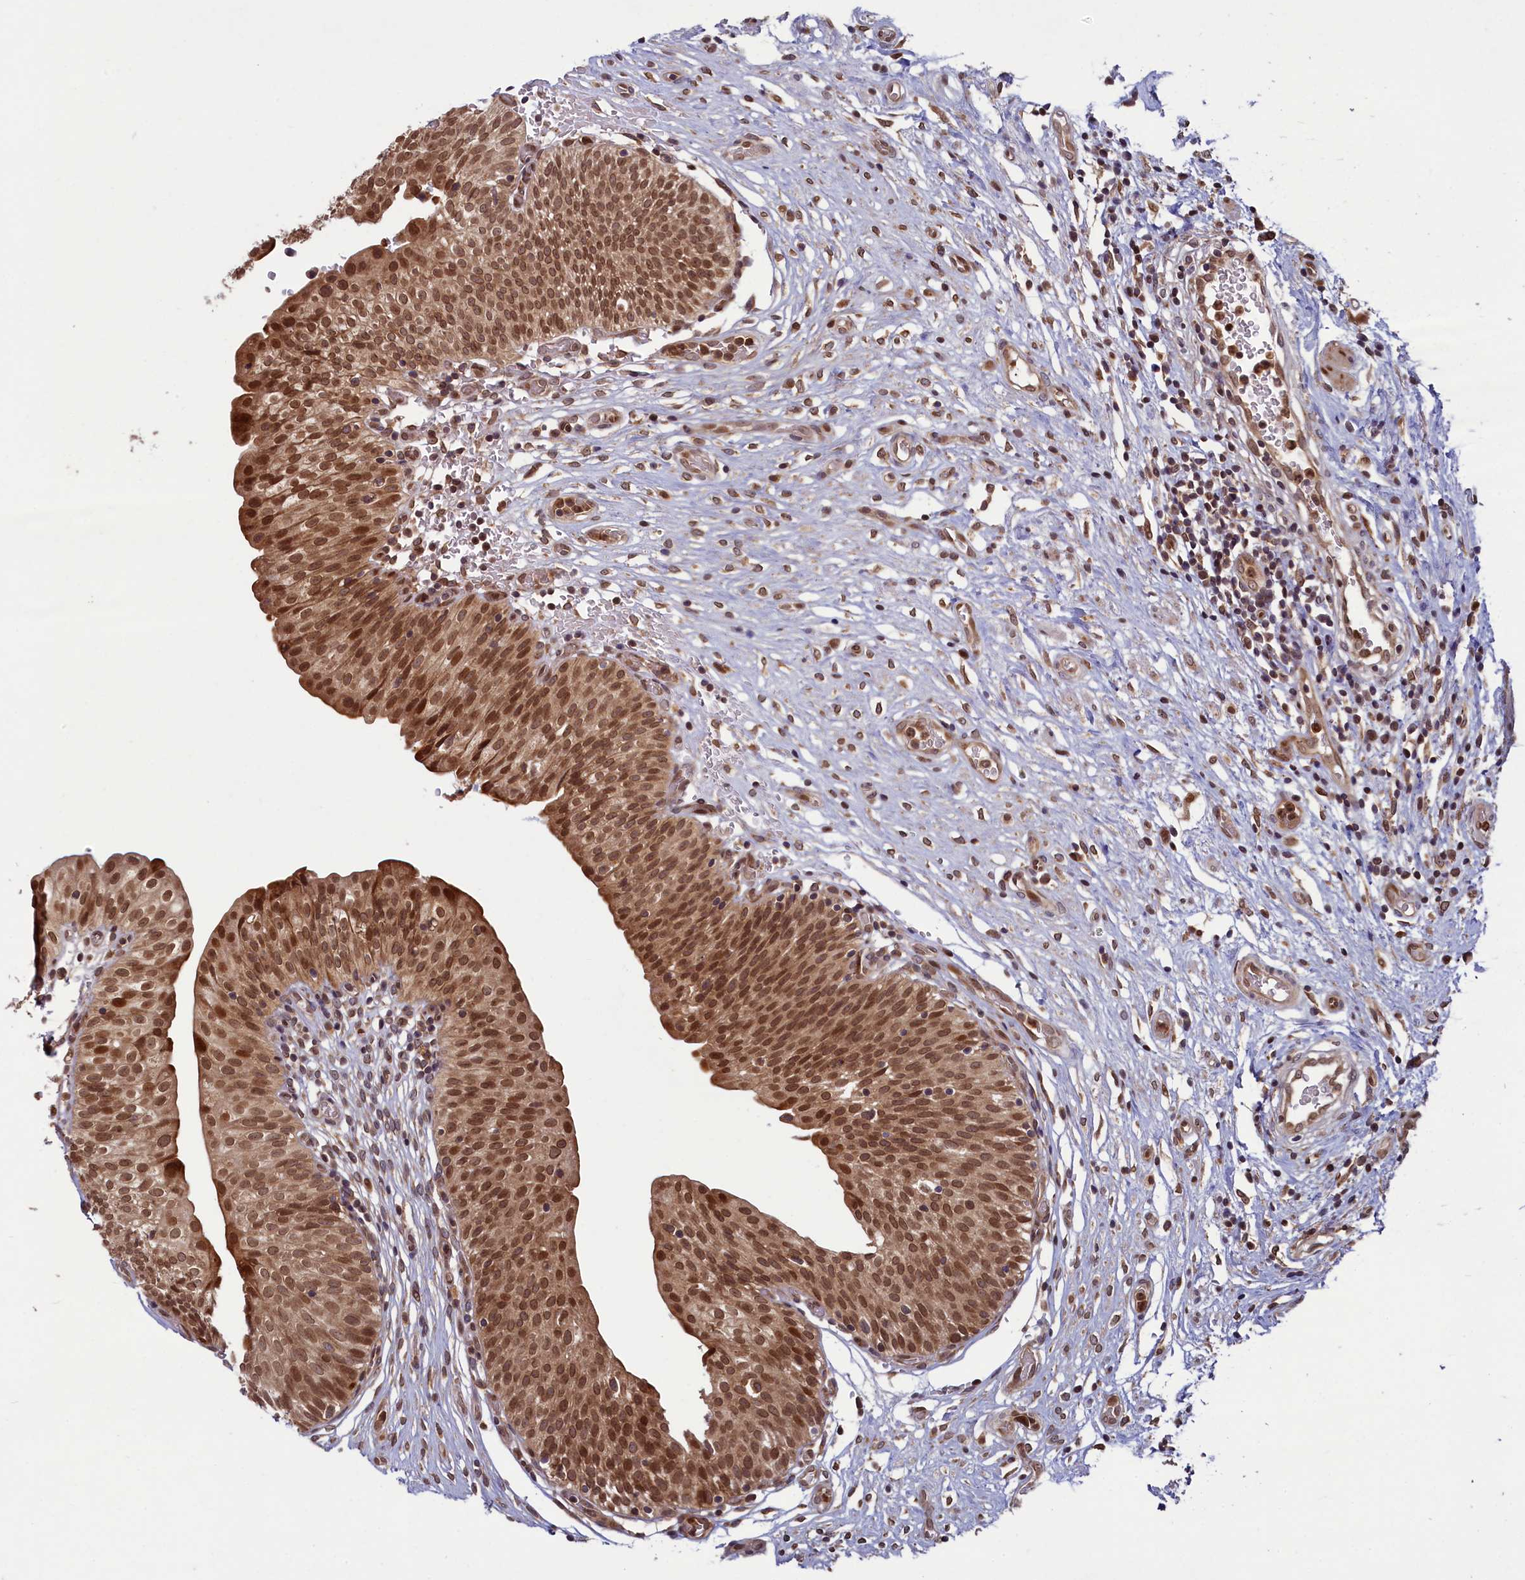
{"staining": {"intensity": "strong", "quantity": ">75%", "location": "cytoplasmic/membranous,nuclear"}, "tissue": "urinary bladder", "cell_type": "Urothelial cells", "image_type": "normal", "snomed": [{"axis": "morphology", "description": "Normal tissue, NOS"}, {"axis": "topography", "description": "Urinary bladder"}], "caption": "Benign urinary bladder was stained to show a protein in brown. There is high levels of strong cytoplasmic/membranous,nuclear positivity in about >75% of urothelial cells.", "gene": "NAE1", "patient": {"sex": "male", "age": 55}}